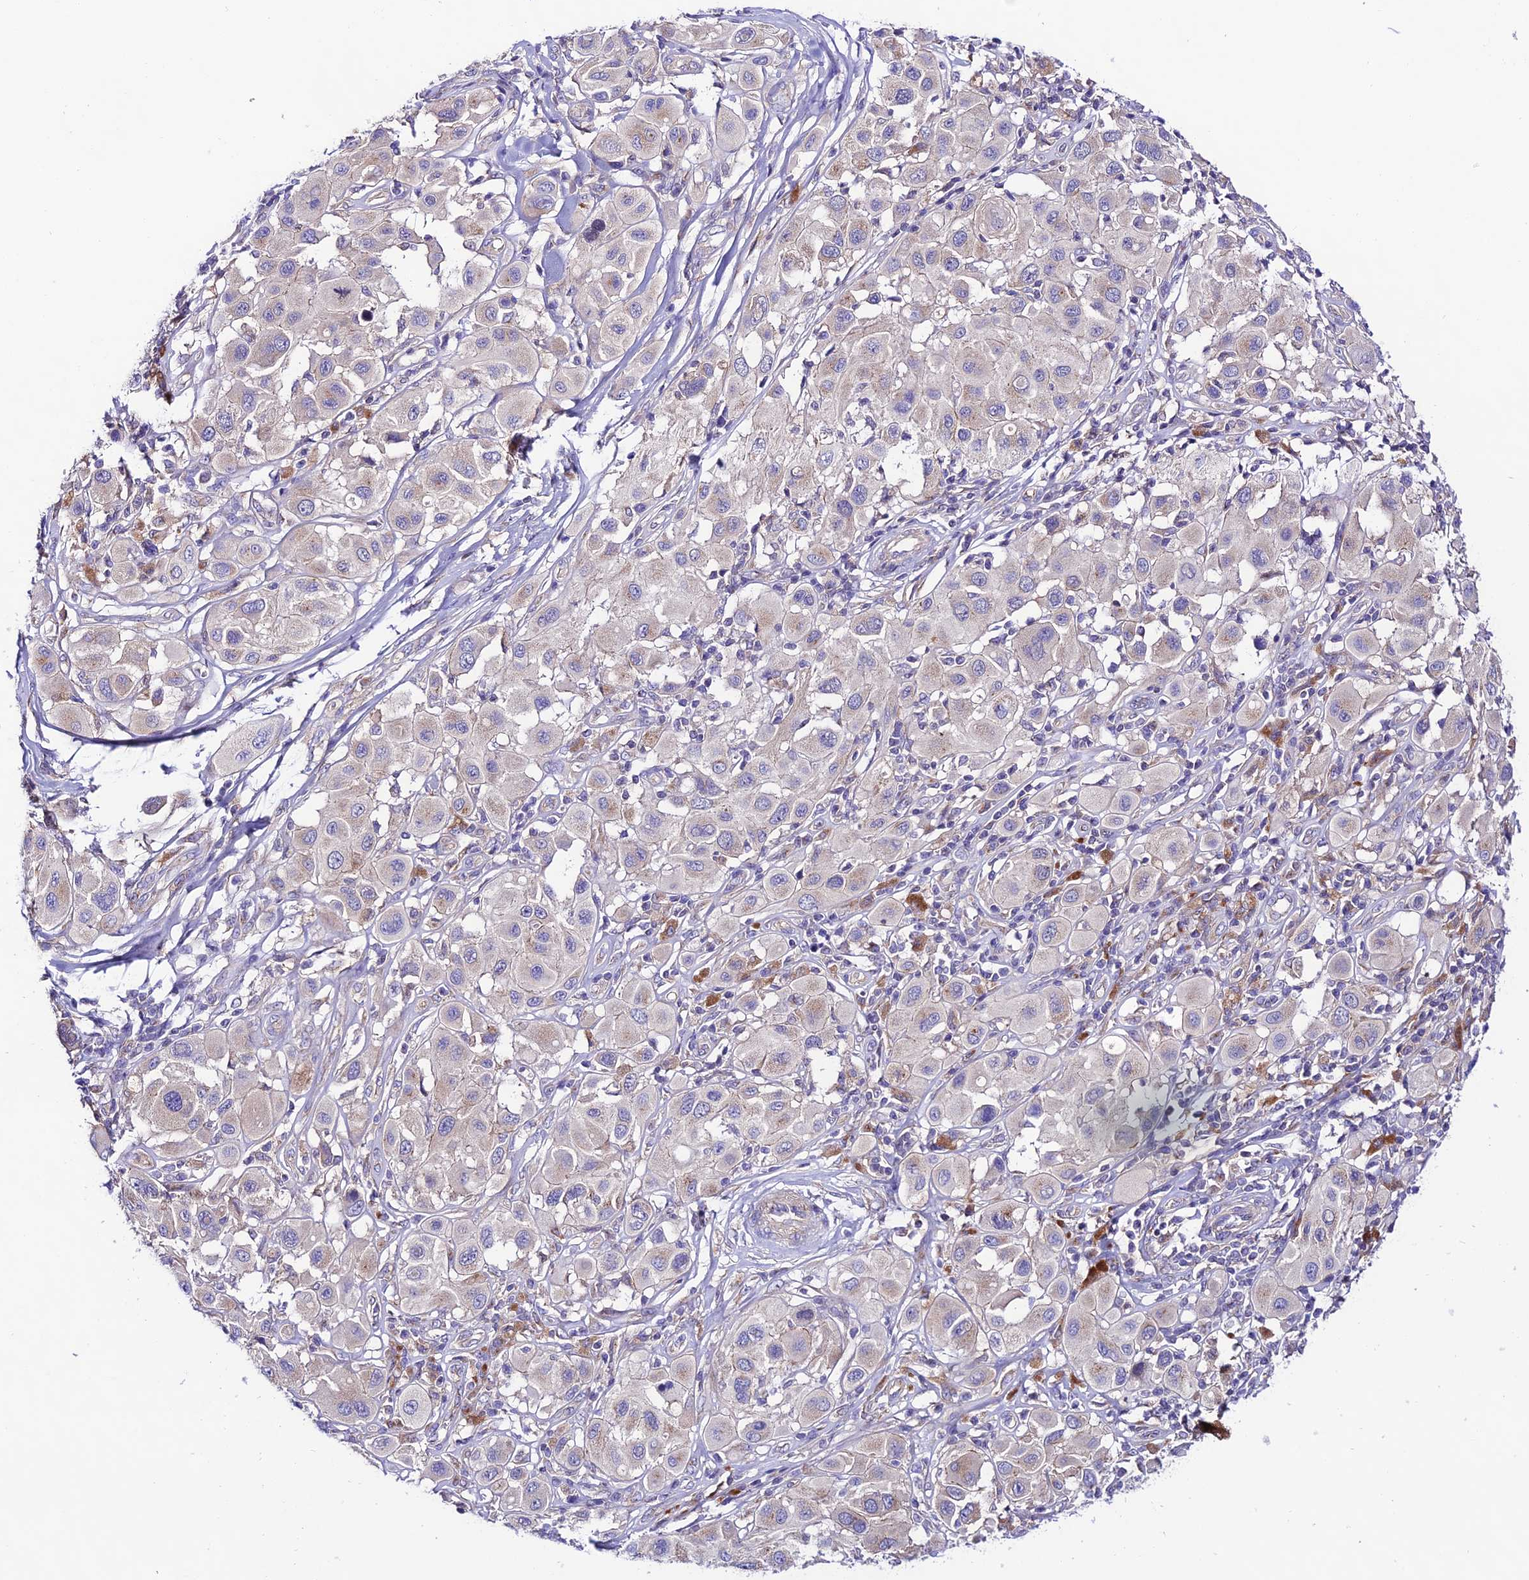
{"staining": {"intensity": "negative", "quantity": "none", "location": "none"}, "tissue": "melanoma", "cell_type": "Tumor cells", "image_type": "cancer", "snomed": [{"axis": "morphology", "description": "Malignant melanoma, Metastatic site"}, {"axis": "topography", "description": "Skin"}], "caption": "The photomicrograph shows no staining of tumor cells in melanoma.", "gene": "LACTB2", "patient": {"sex": "male", "age": 41}}